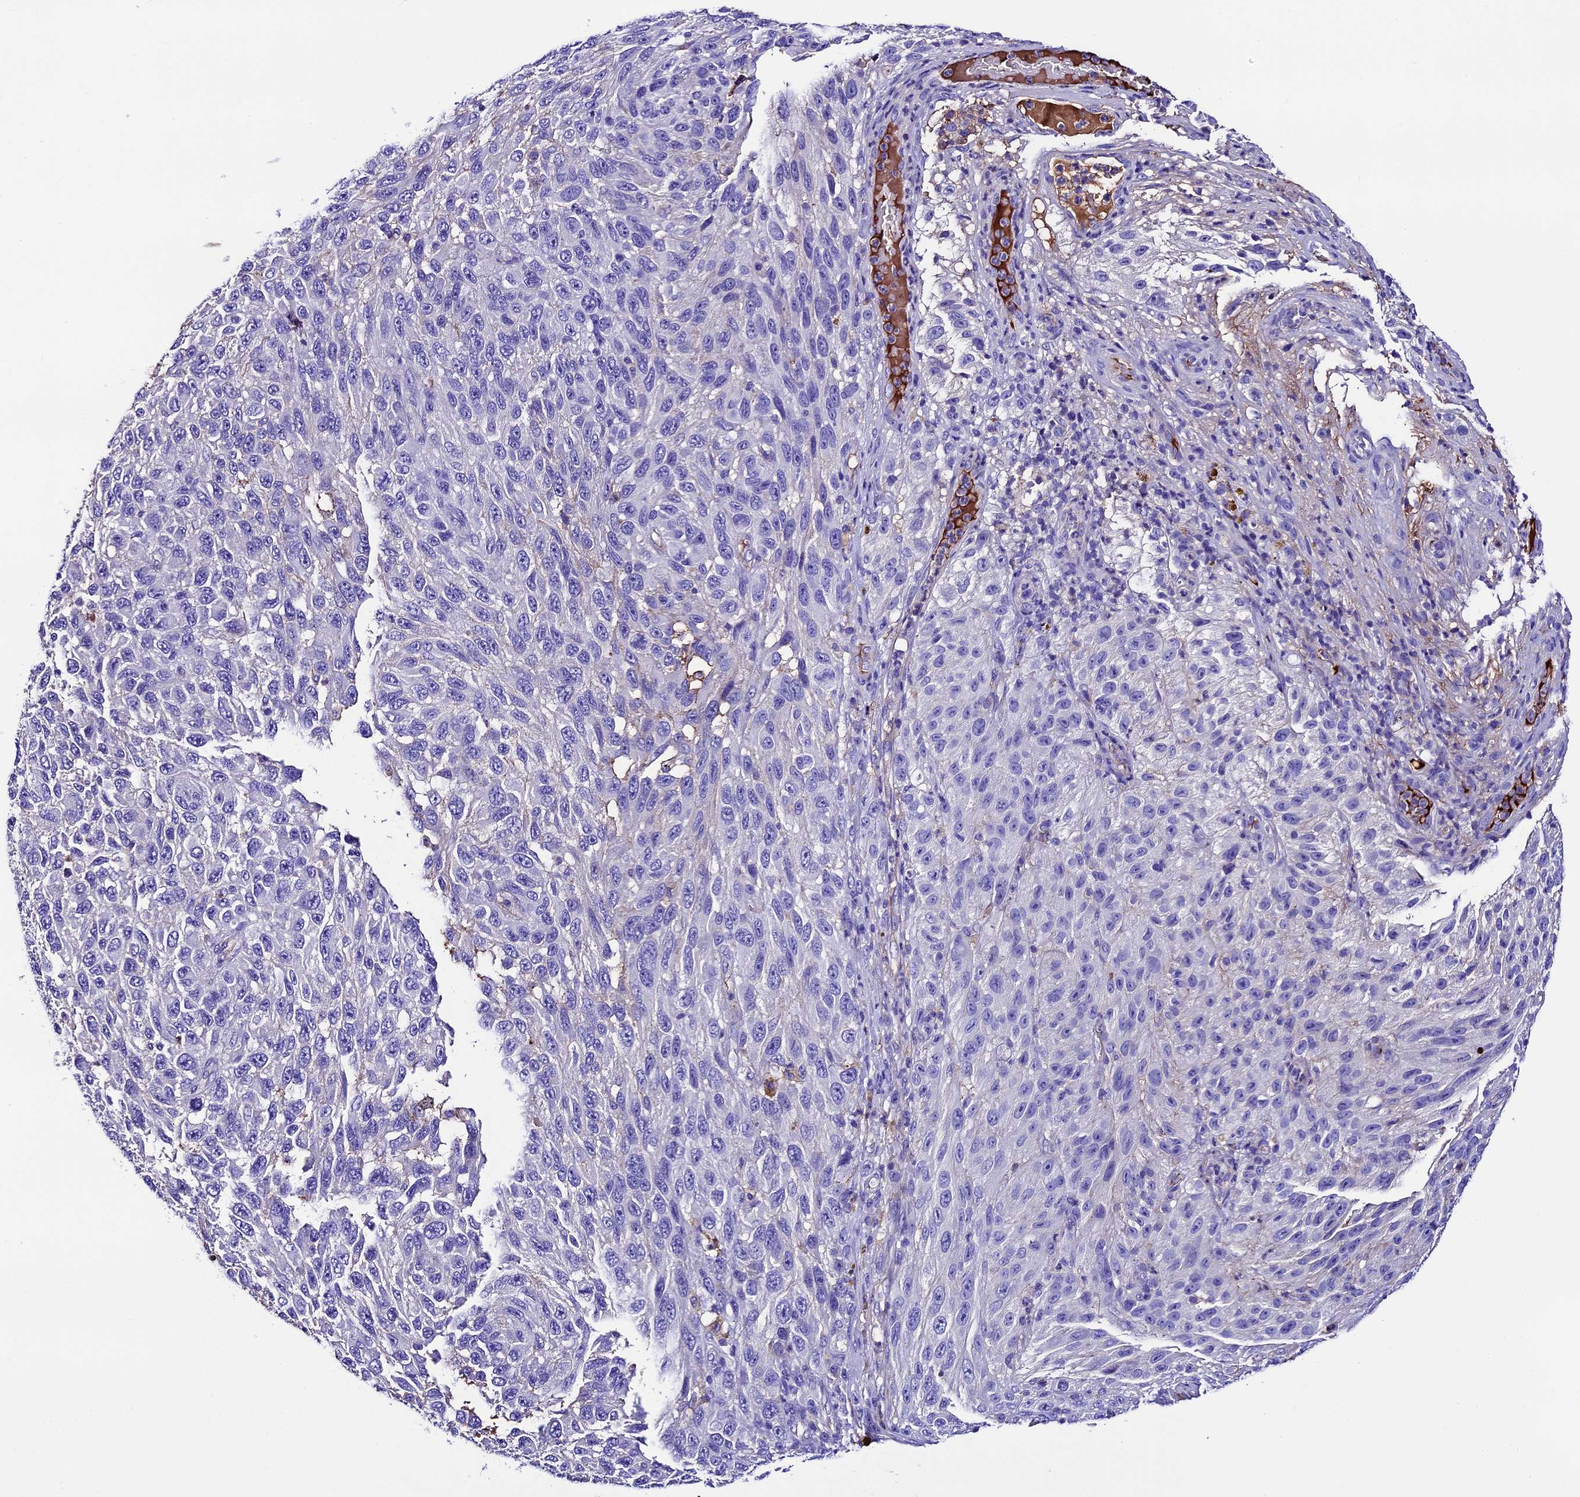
{"staining": {"intensity": "negative", "quantity": "none", "location": "none"}, "tissue": "melanoma", "cell_type": "Tumor cells", "image_type": "cancer", "snomed": [{"axis": "morphology", "description": "Malignant melanoma, NOS"}, {"axis": "topography", "description": "Skin"}], "caption": "Immunohistochemical staining of malignant melanoma shows no significant expression in tumor cells.", "gene": "TCP11L2", "patient": {"sex": "female", "age": 96}}